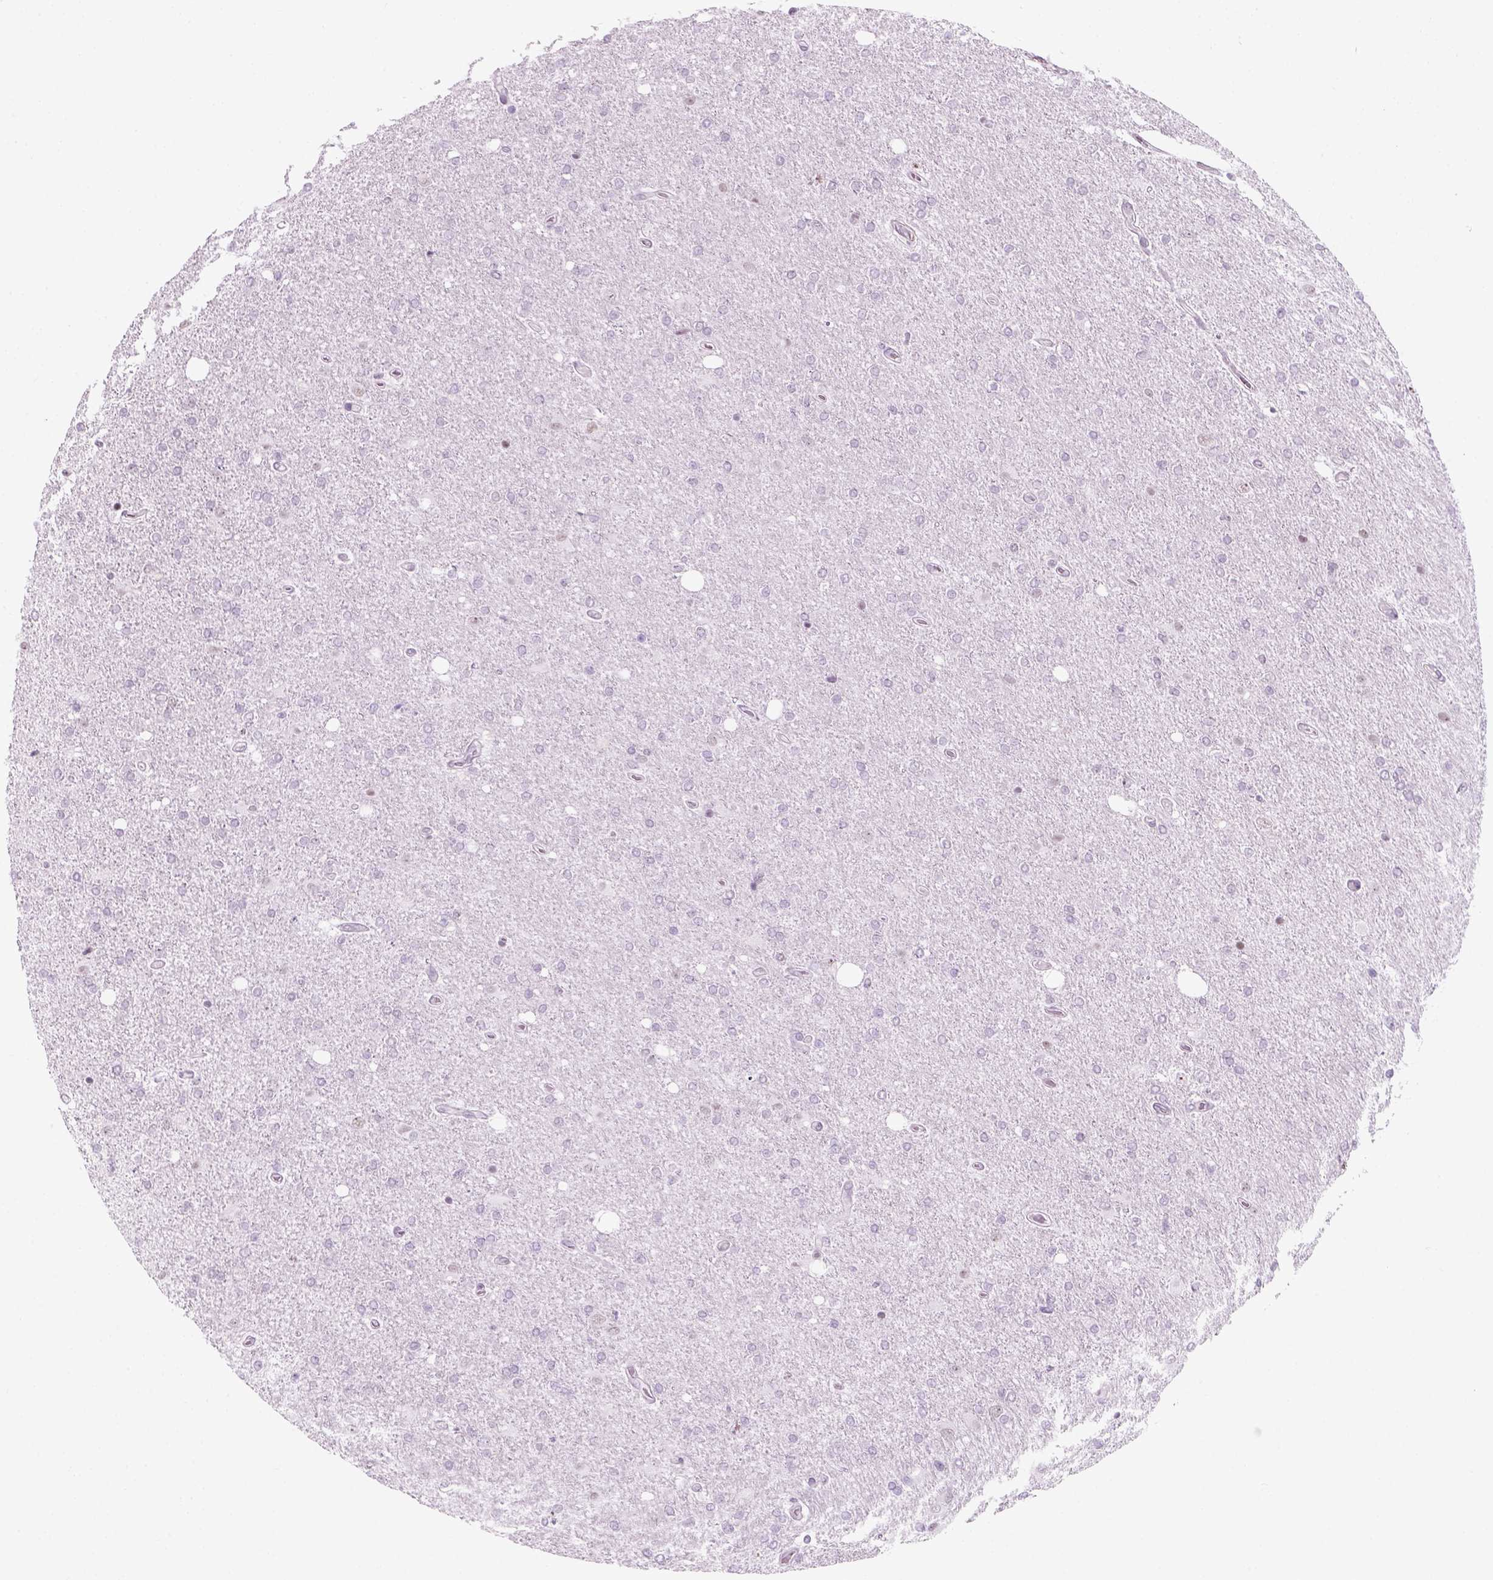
{"staining": {"intensity": "negative", "quantity": "none", "location": "none"}, "tissue": "glioma", "cell_type": "Tumor cells", "image_type": "cancer", "snomed": [{"axis": "morphology", "description": "Glioma, malignant, High grade"}, {"axis": "topography", "description": "Cerebral cortex"}], "caption": "The histopathology image exhibits no significant positivity in tumor cells of malignant glioma (high-grade).", "gene": "ZNF865", "patient": {"sex": "male", "age": 70}}